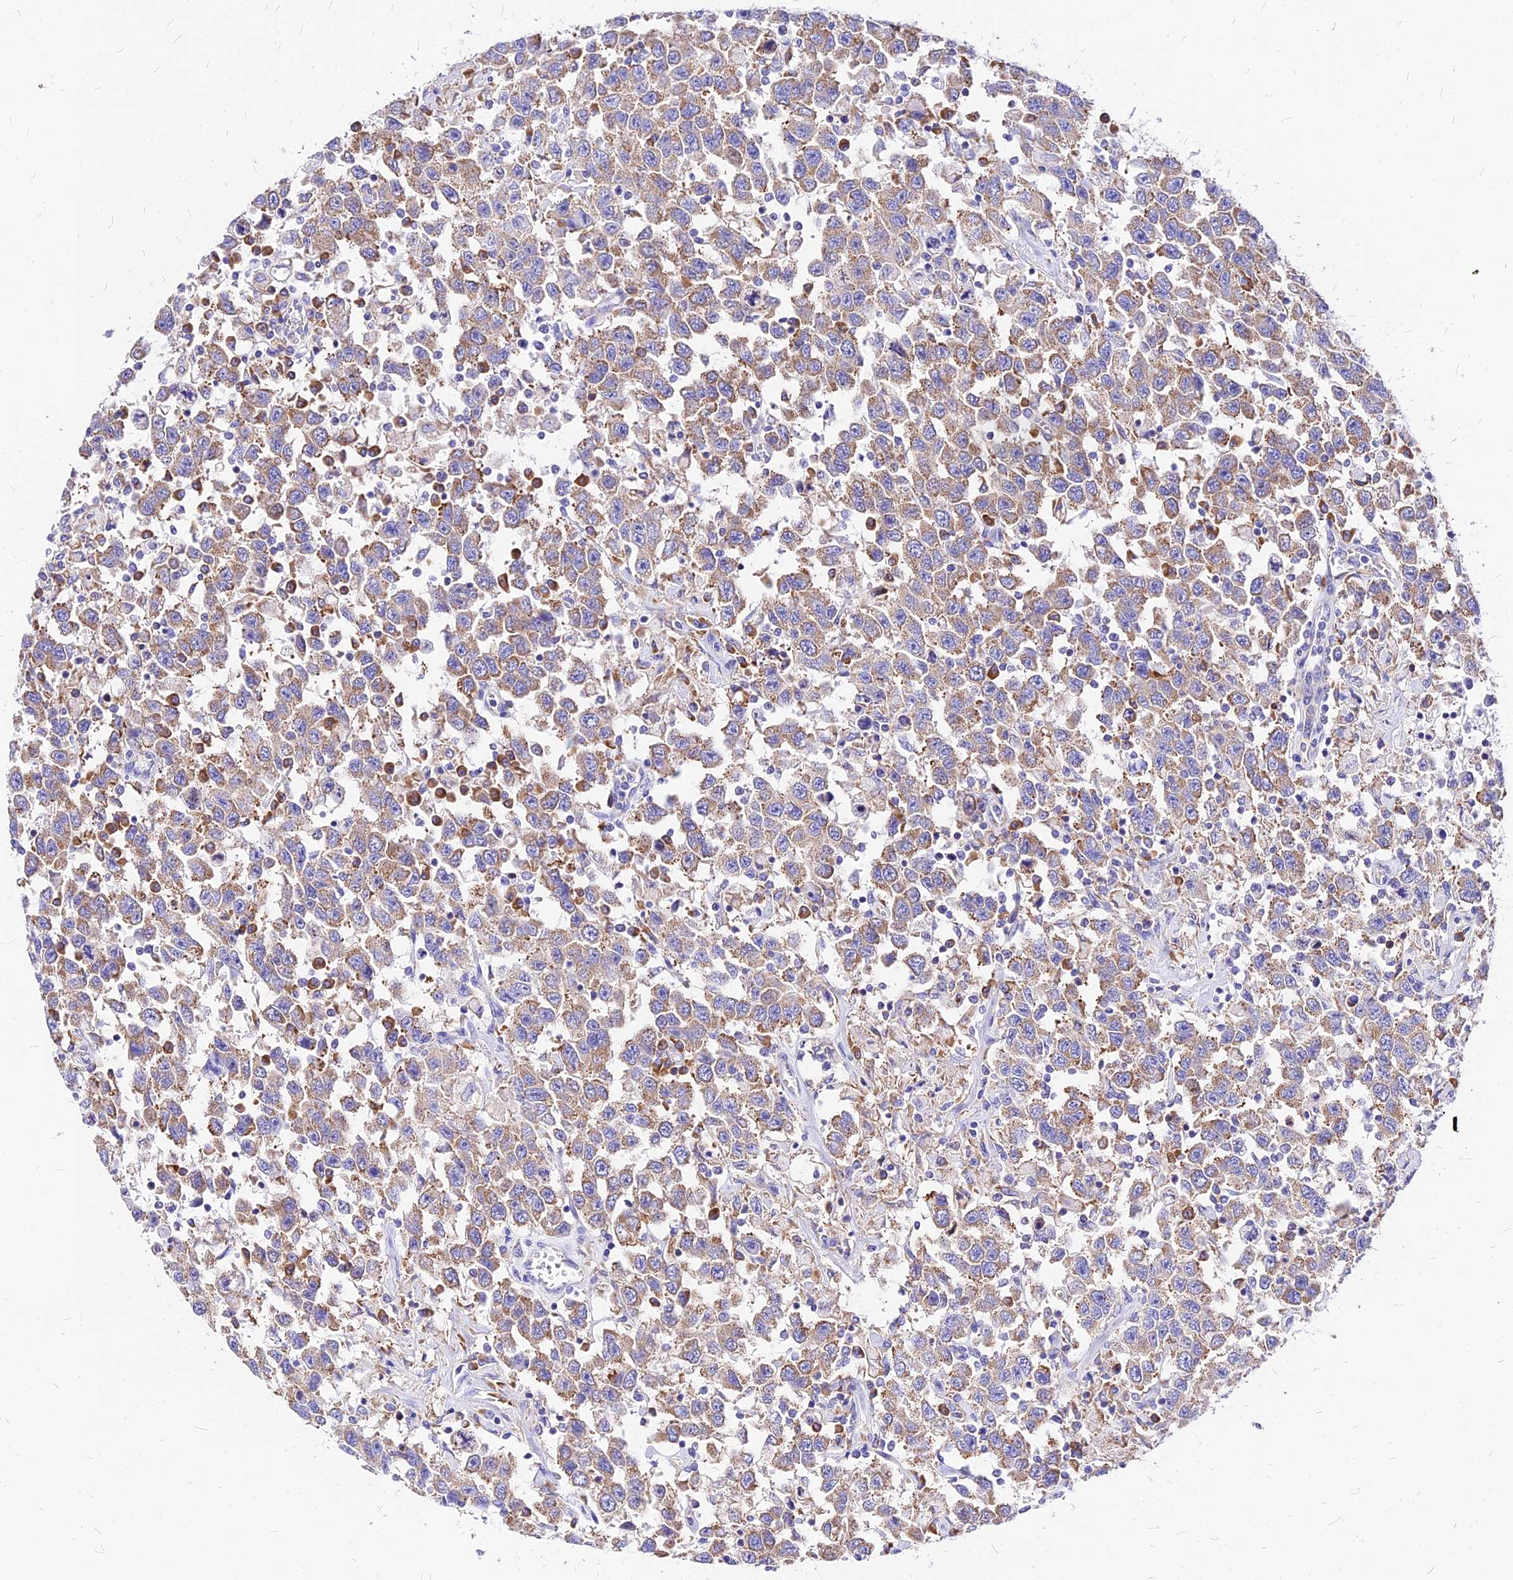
{"staining": {"intensity": "moderate", "quantity": ">75%", "location": "cytoplasmic/membranous"}, "tissue": "testis cancer", "cell_type": "Tumor cells", "image_type": "cancer", "snomed": [{"axis": "morphology", "description": "Seminoma, NOS"}, {"axis": "topography", "description": "Testis"}], "caption": "Protein analysis of testis seminoma tissue reveals moderate cytoplasmic/membranous expression in about >75% of tumor cells.", "gene": "RPL19", "patient": {"sex": "male", "age": 41}}